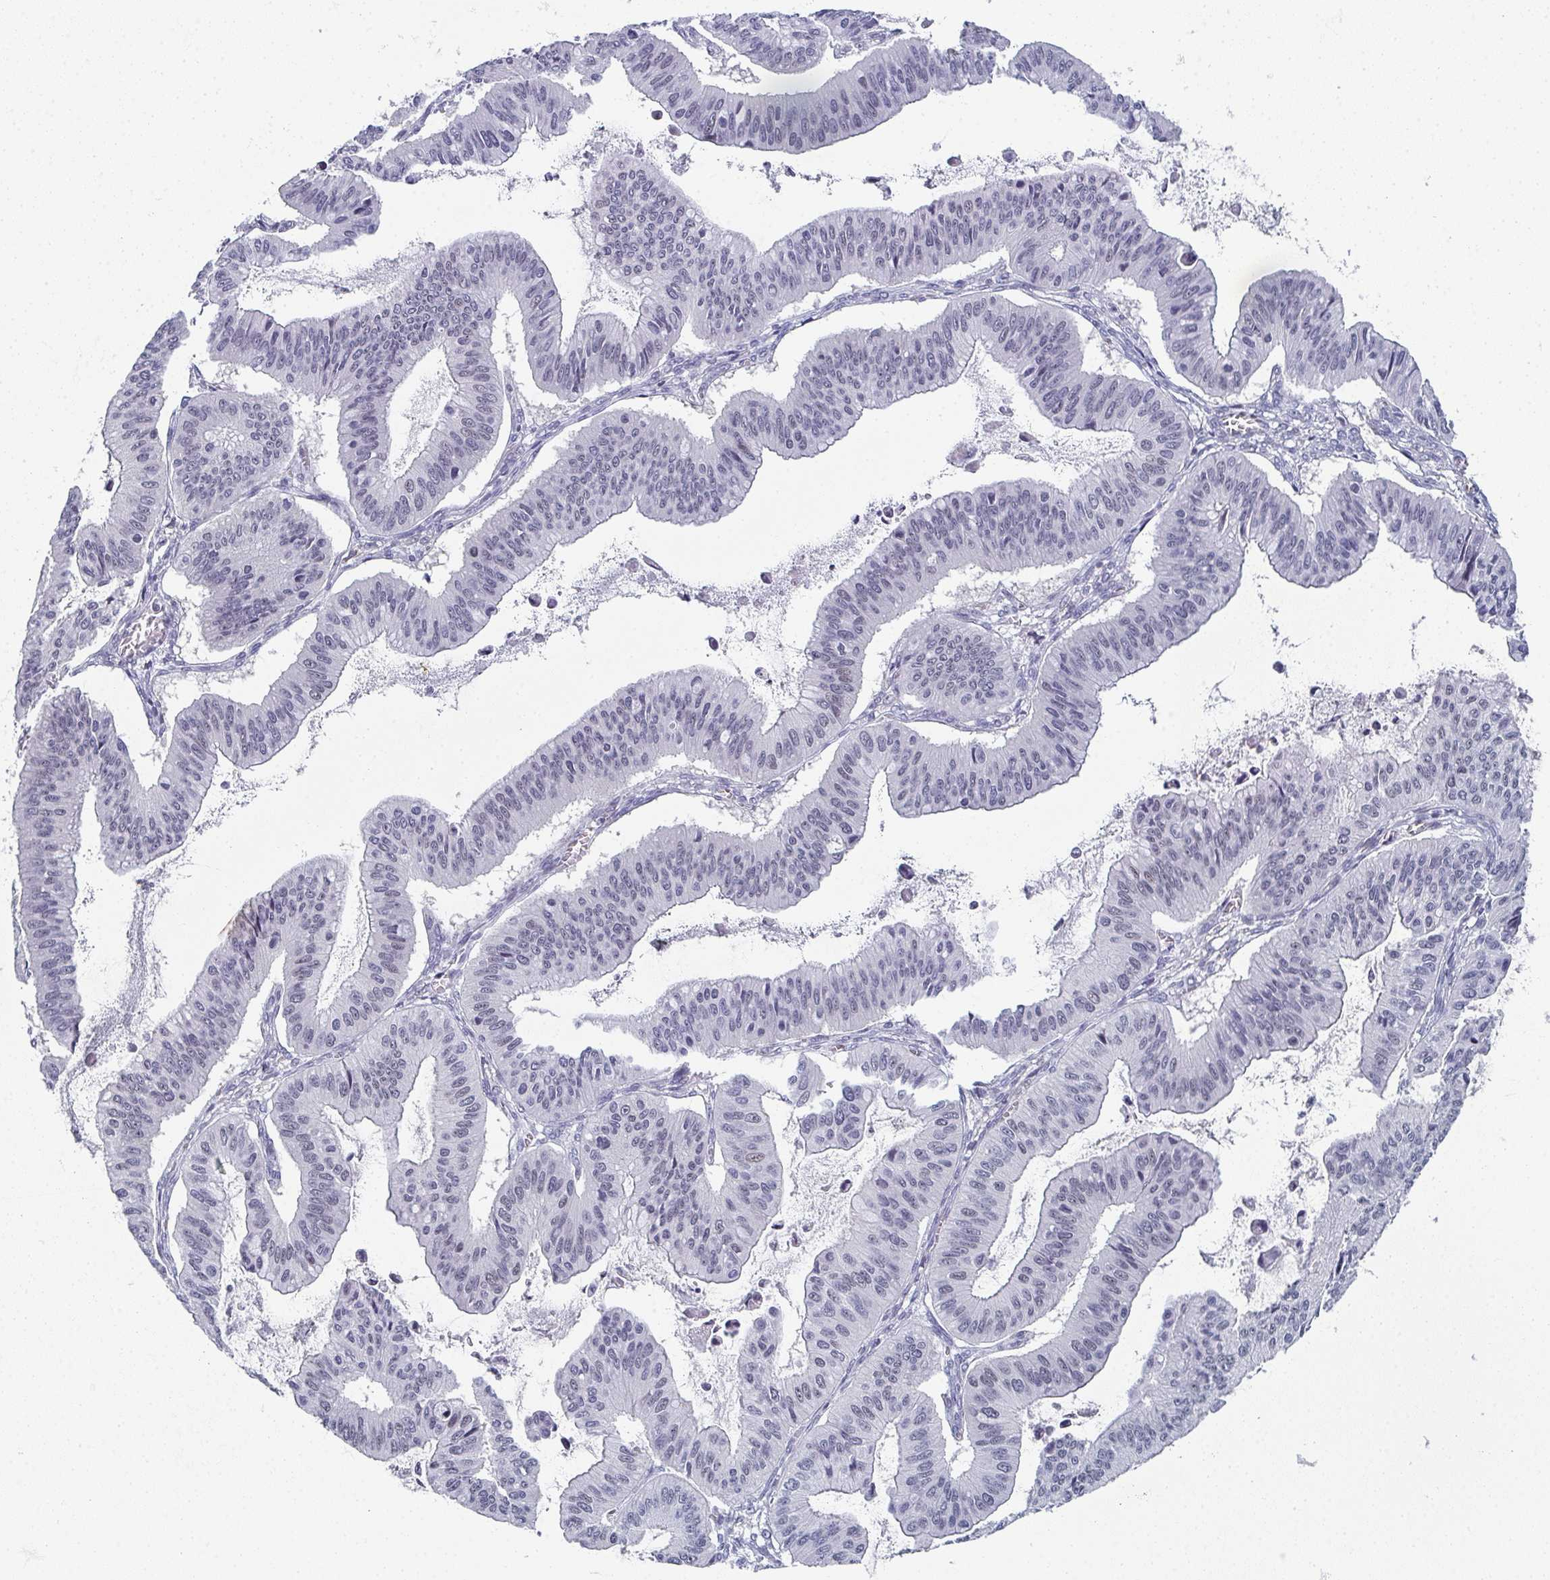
{"staining": {"intensity": "negative", "quantity": "none", "location": "none"}, "tissue": "ovarian cancer", "cell_type": "Tumor cells", "image_type": "cancer", "snomed": [{"axis": "morphology", "description": "Cystadenocarcinoma, mucinous, NOS"}, {"axis": "topography", "description": "Ovary"}], "caption": "Immunohistochemistry (IHC) micrograph of neoplastic tissue: ovarian mucinous cystadenocarcinoma stained with DAB shows no significant protein expression in tumor cells.", "gene": "PYCR3", "patient": {"sex": "female", "age": 72}}